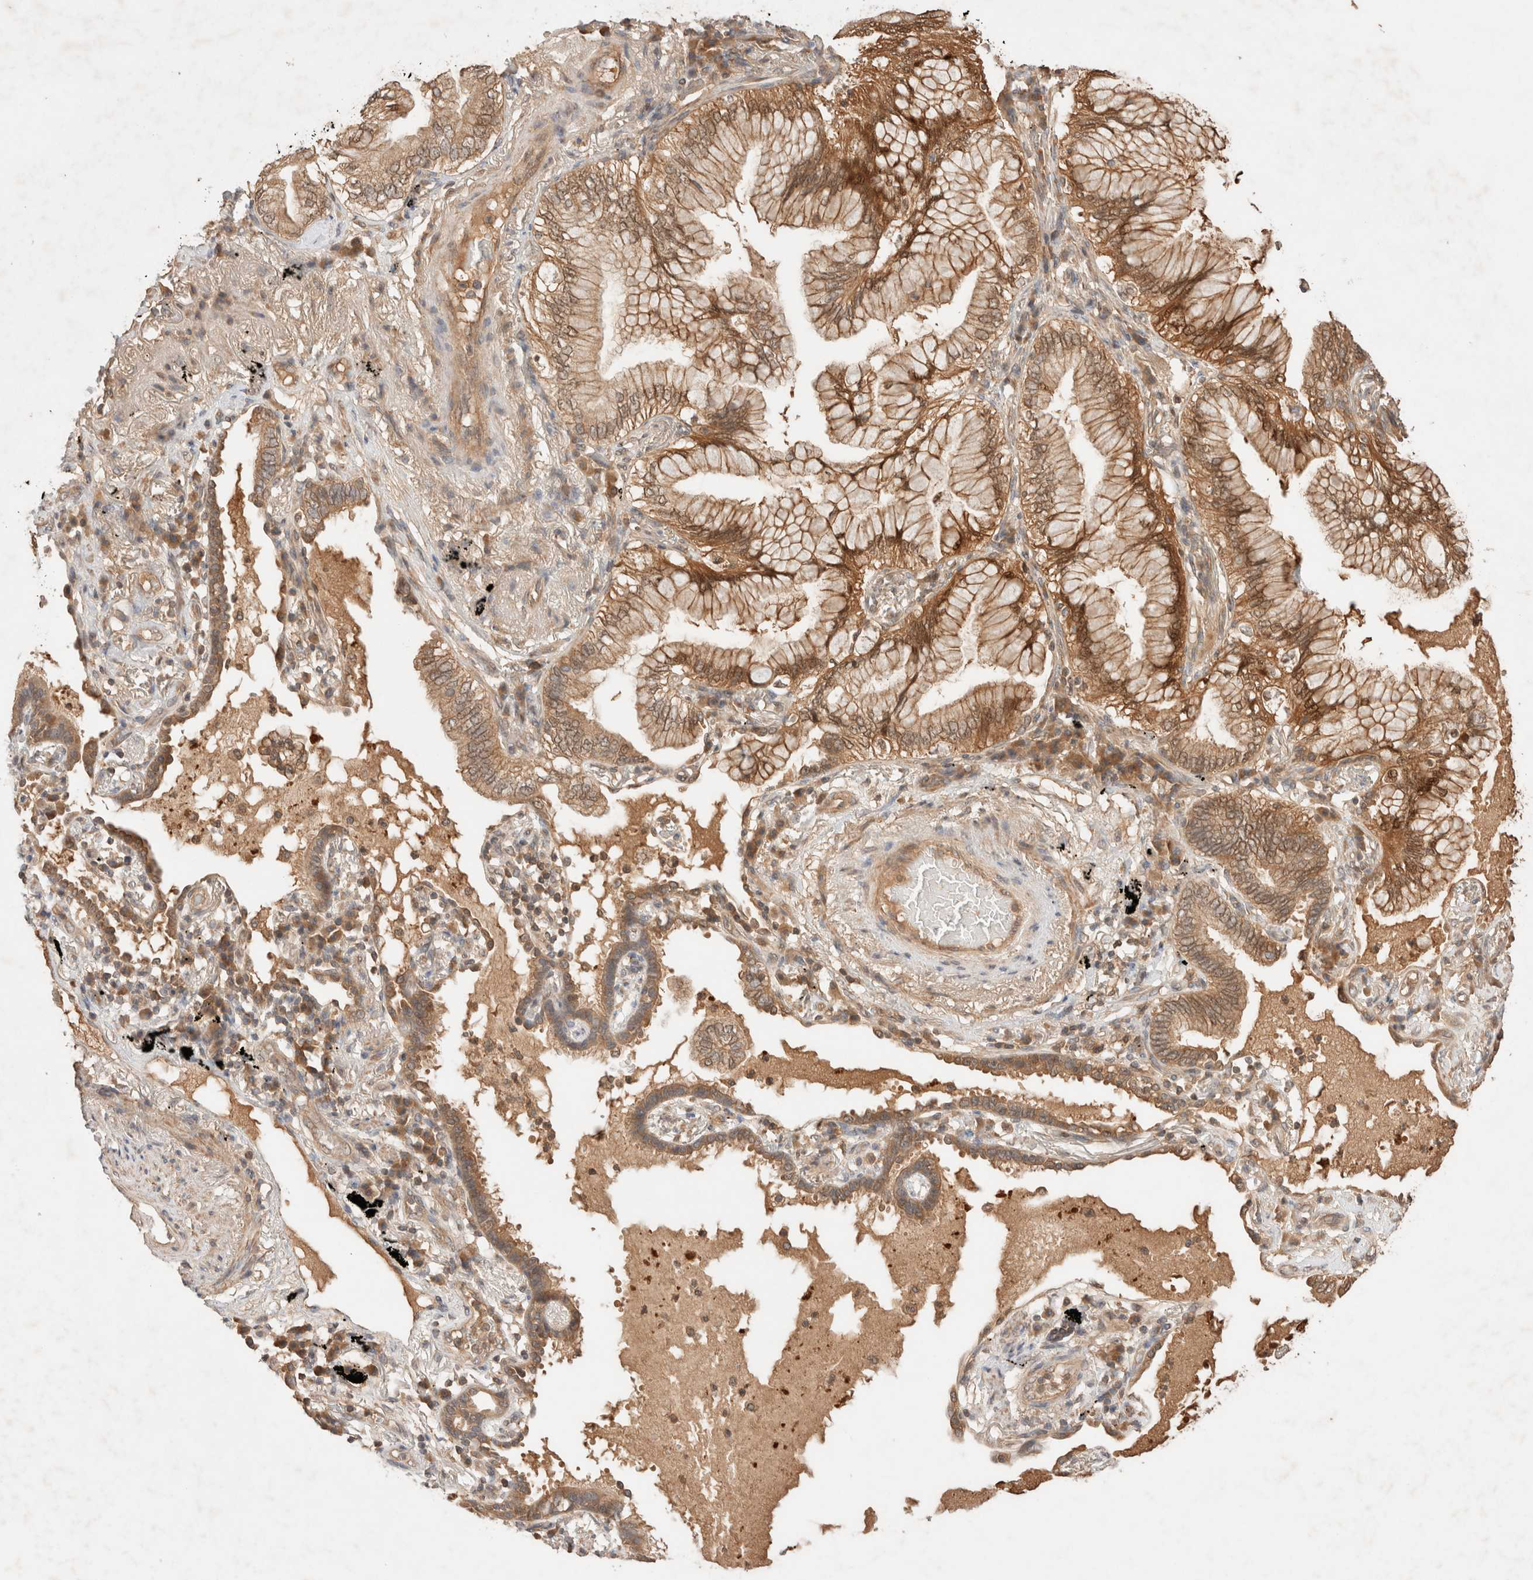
{"staining": {"intensity": "moderate", "quantity": ">75%", "location": "cytoplasmic/membranous"}, "tissue": "lung cancer", "cell_type": "Tumor cells", "image_type": "cancer", "snomed": [{"axis": "morphology", "description": "Adenocarcinoma, NOS"}, {"axis": "topography", "description": "Lung"}], "caption": "The photomicrograph demonstrates a brown stain indicating the presence of a protein in the cytoplasmic/membranous of tumor cells in lung cancer.", "gene": "CARNMT1", "patient": {"sex": "female", "age": 70}}